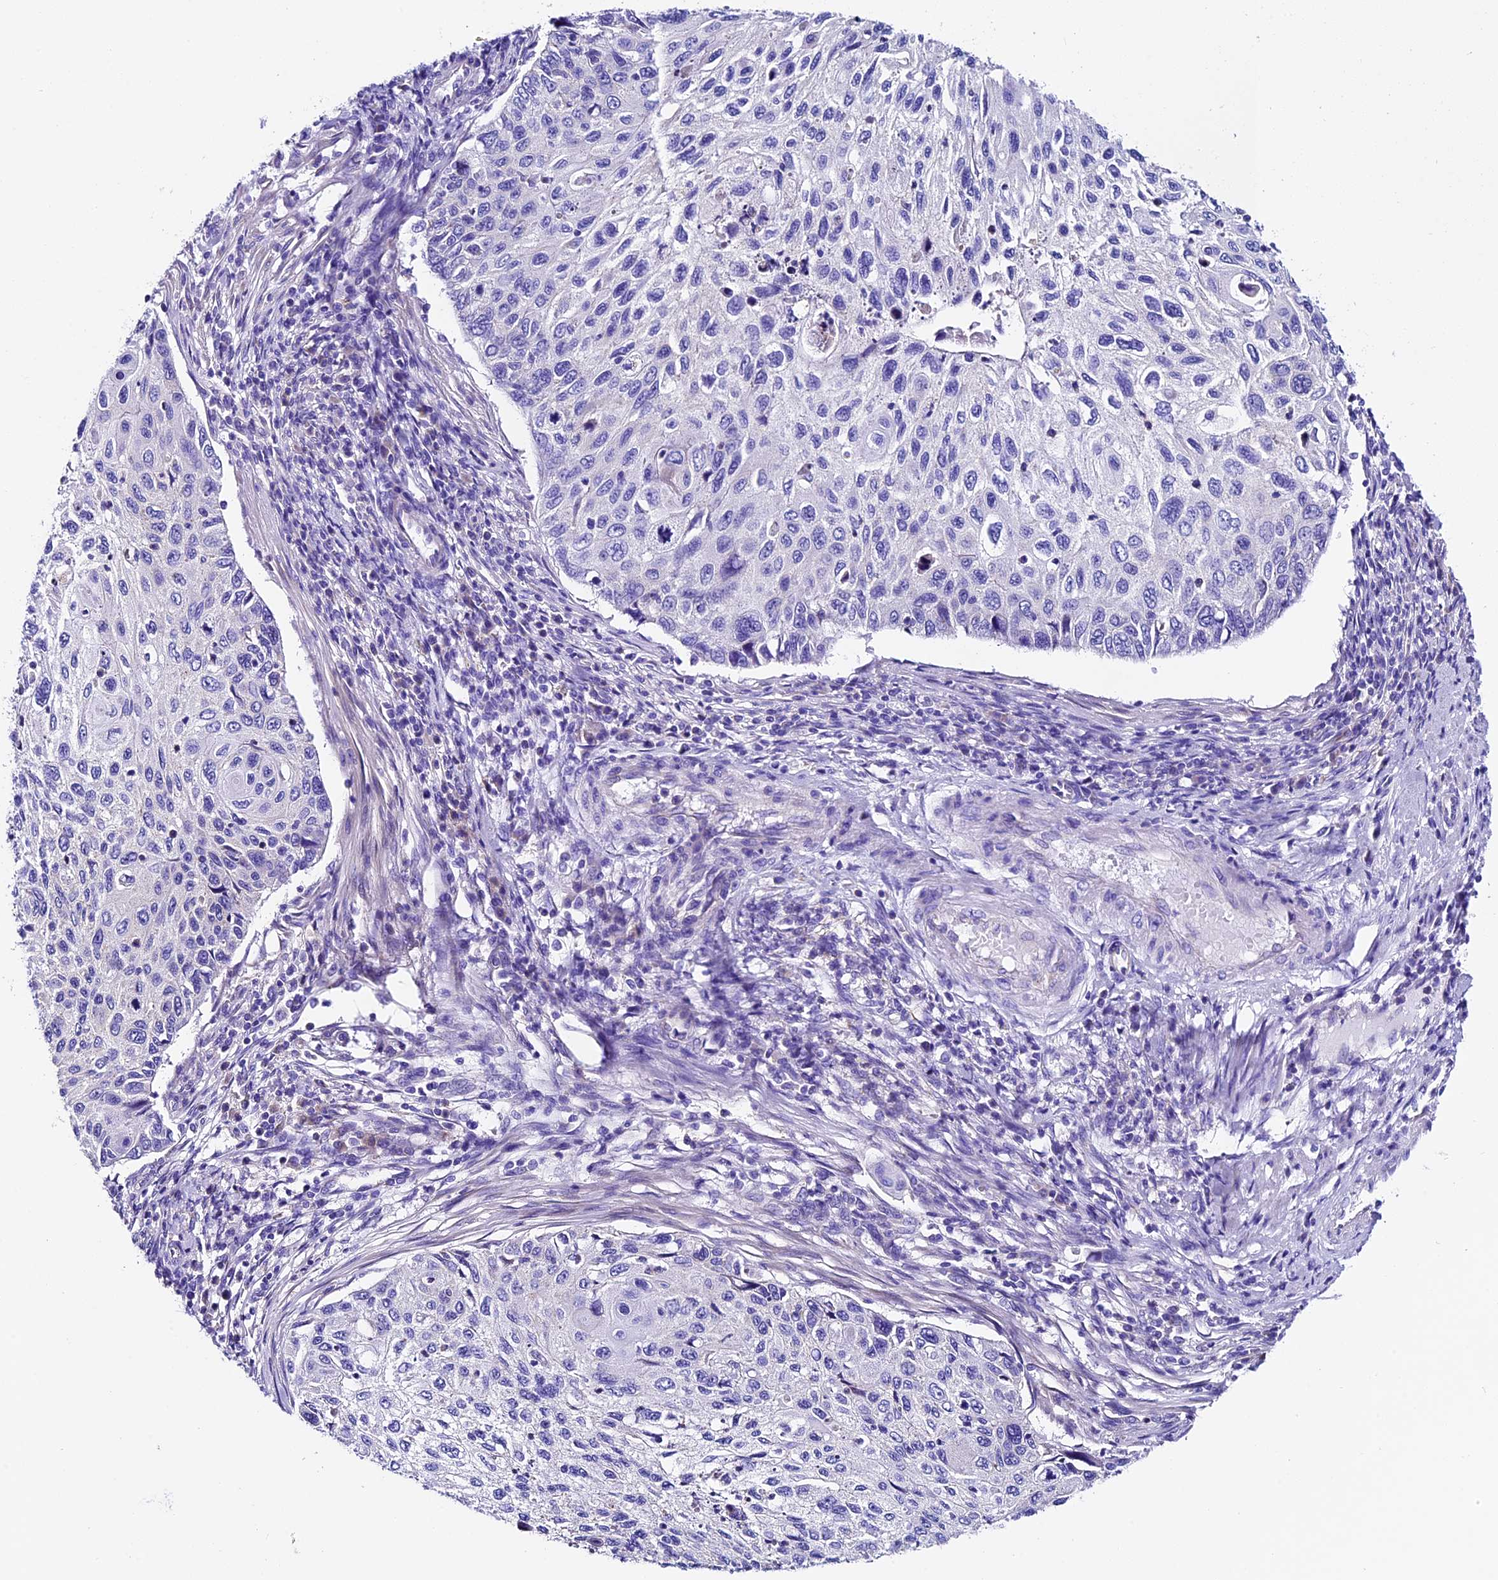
{"staining": {"intensity": "negative", "quantity": "none", "location": "none"}, "tissue": "cervical cancer", "cell_type": "Tumor cells", "image_type": "cancer", "snomed": [{"axis": "morphology", "description": "Squamous cell carcinoma, NOS"}, {"axis": "topography", "description": "Cervix"}], "caption": "DAB immunohistochemical staining of cervical cancer demonstrates no significant staining in tumor cells.", "gene": "COMTD1", "patient": {"sex": "female", "age": 70}}